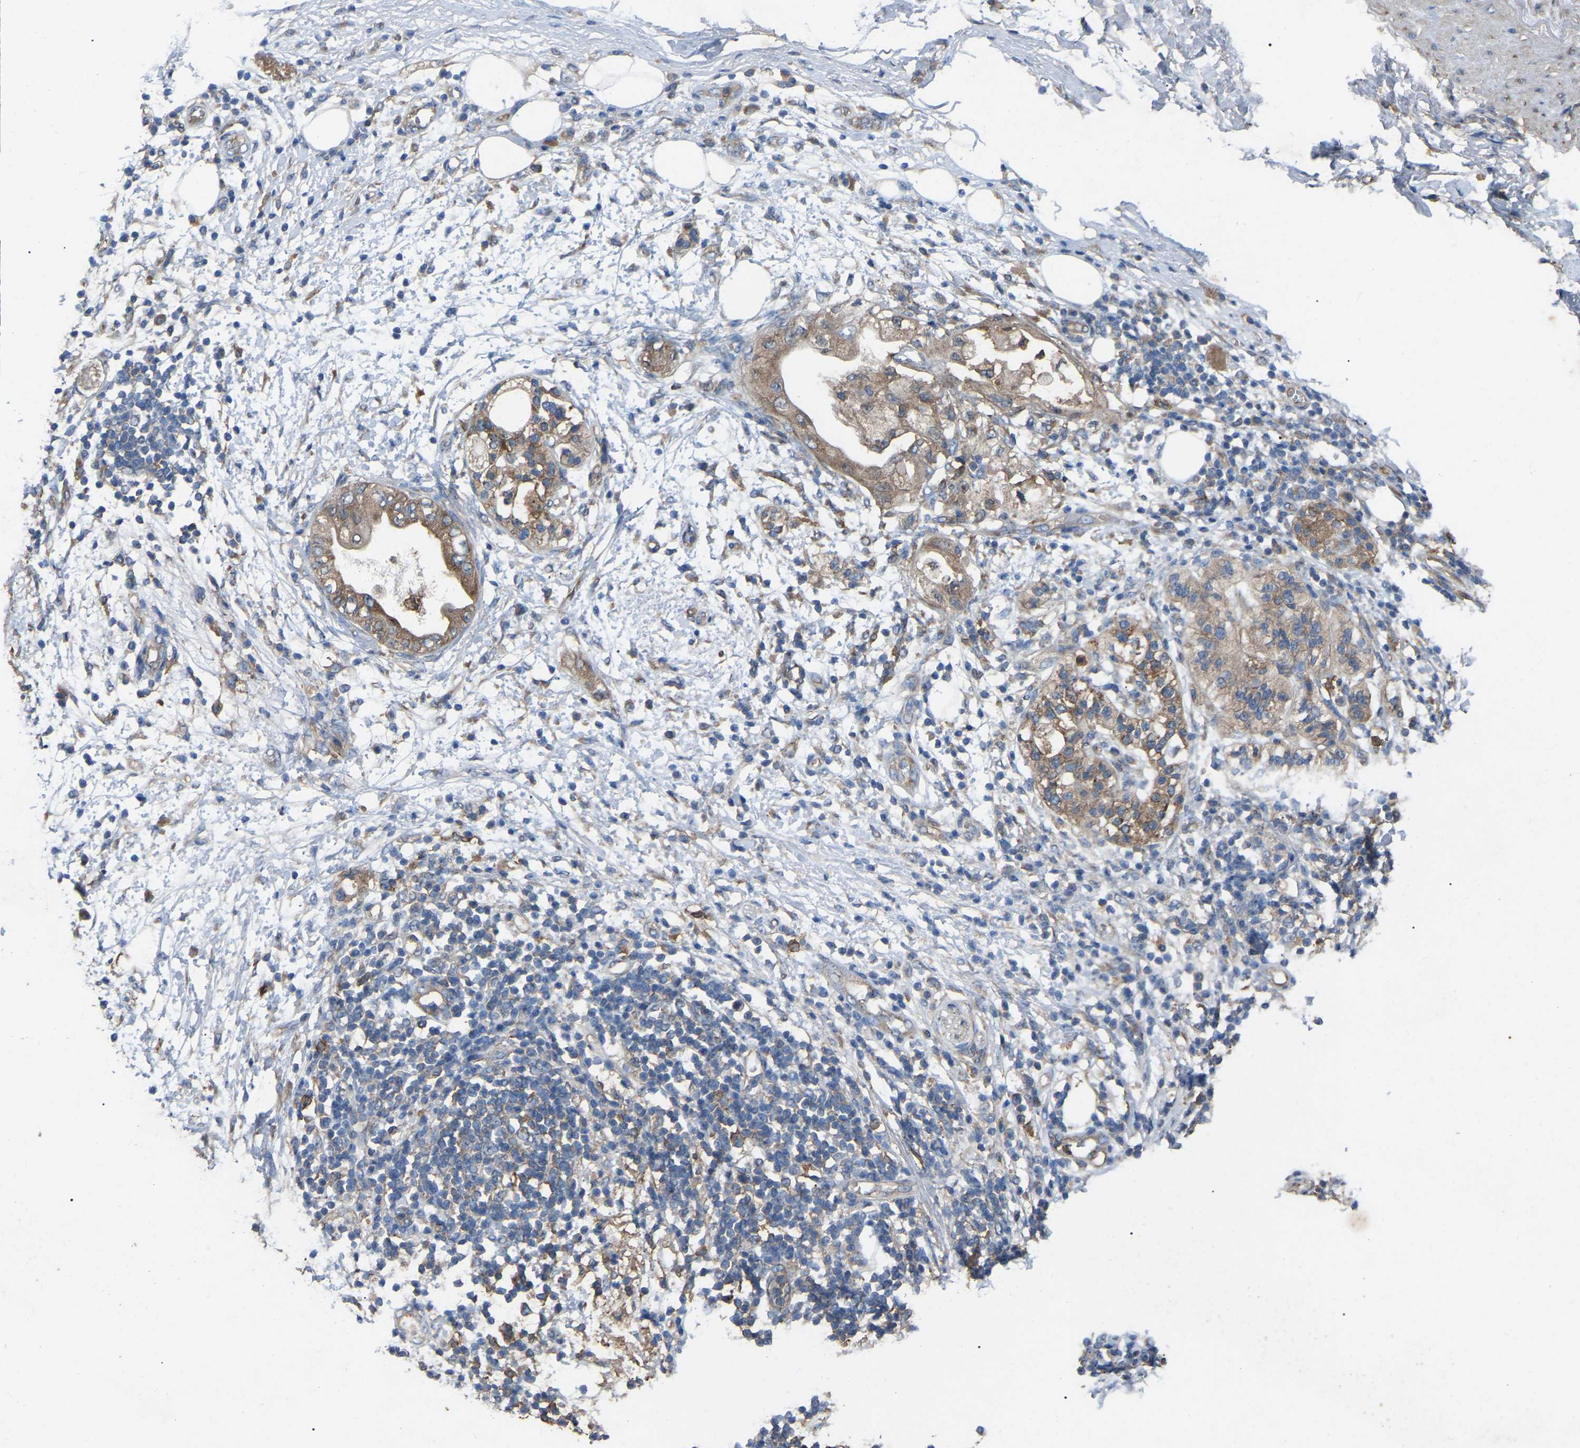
{"staining": {"intensity": "moderate", "quantity": ">75%", "location": "cytoplasmic/membranous"}, "tissue": "adipose tissue", "cell_type": "Adipocytes", "image_type": "normal", "snomed": [{"axis": "morphology", "description": "Normal tissue, NOS"}, {"axis": "morphology", "description": "Adenocarcinoma, NOS"}, {"axis": "topography", "description": "Duodenum"}, {"axis": "topography", "description": "Peripheral nerve tissue"}], "caption": "Immunohistochemical staining of benign human adipose tissue reveals medium levels of moderate cytoplasmic/membranous positivity in approximately >75% of adipocytes. The staining was performed using DAB to visualize the protein expression in brown, while the nuclei were stained in blue with hematoxylin (Magnification: 20x).", "gene": "AIMP1", "patient": {"sex": "female", "age": 60}}